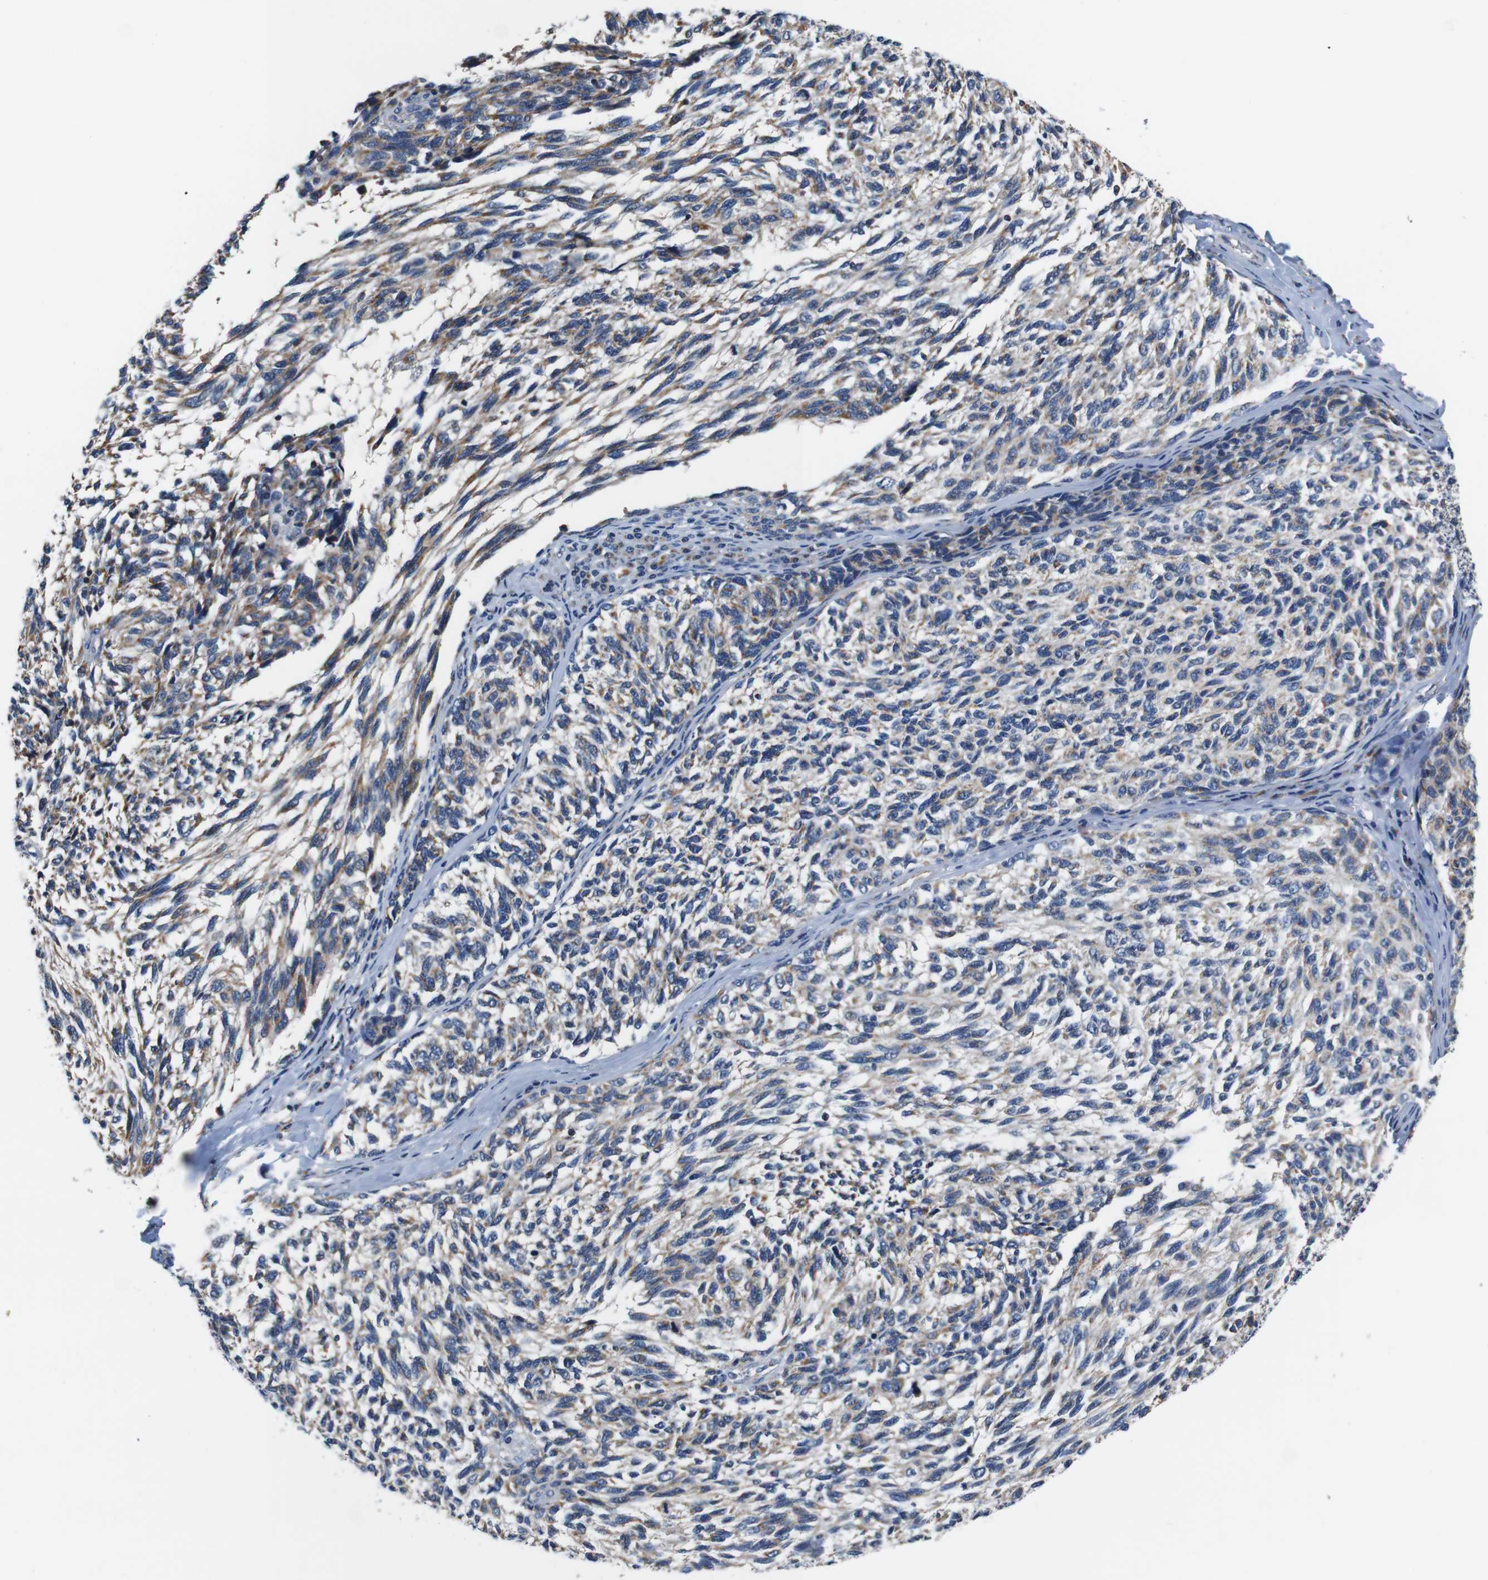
{"staining": {"intensity": "weak", "quantity": ">75%", "location": "cytoplasmic/membranous"}, "tissue": "melanoma", "cell_type": "Tumor cells", "image_type": "cancer", "snomed": [{"axis": "morphology", "description": "Malignant melanoma, NOS"}, {"axis": "topography", "description": "Skin"}], "caption": "This is a micrograph of IHC staining of melanoma, which shows weak positivity in the cytoplasmic/membranous of tumor cells.", "gene": "LRP4", "patient": {"sex": "female", "age": 73}}